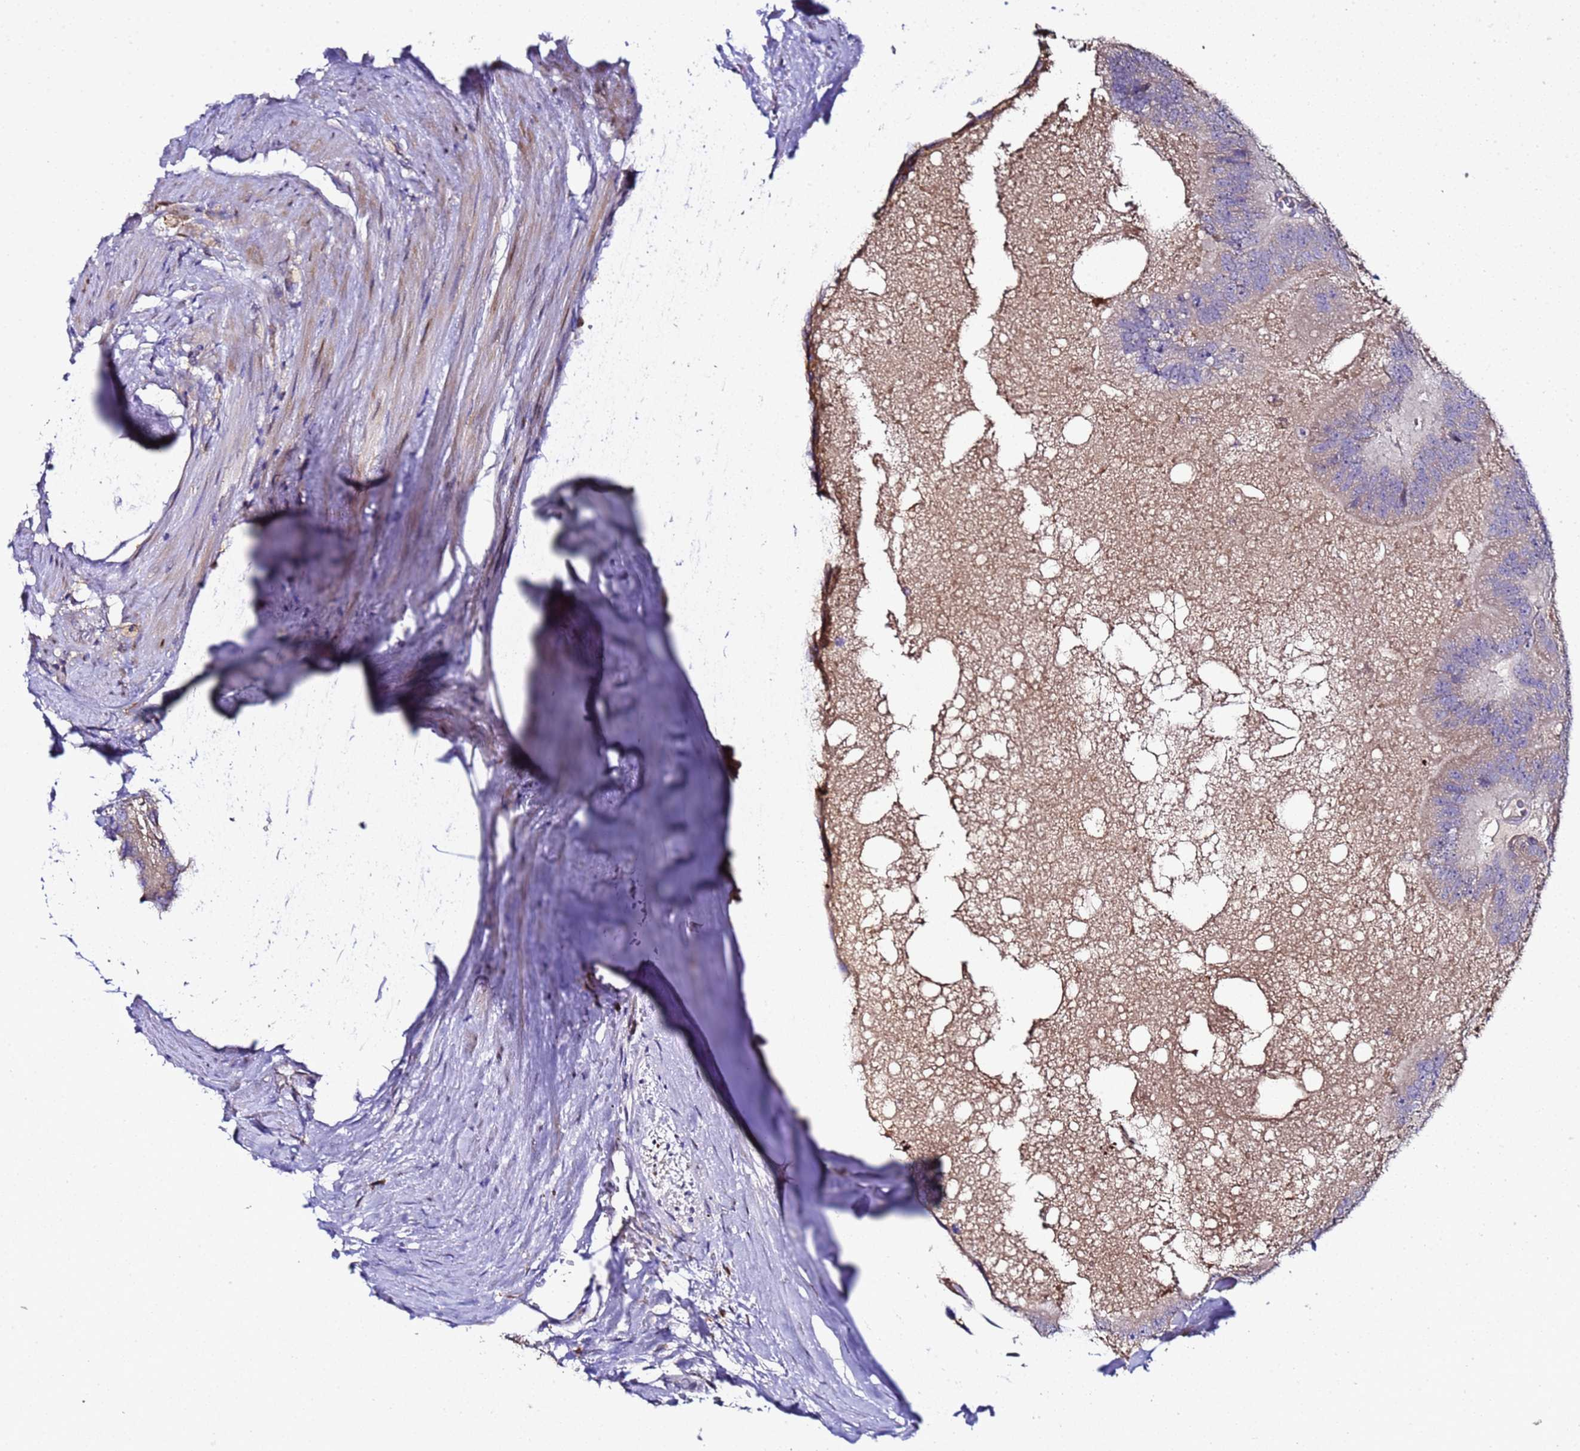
{"staining": {"intensity": "moderate", "quantity": "25%-75%", "location": "cytoplasmic/membranous"}, "tissue": "prostate cancer", "cell_type": "Tumor cells", "image_type": "cancer", "snomed": [{"axis": "morphology", "description": "Adenocarcinoma, High grade"}, {"axis": "topography", "description": "Prostate"}], "caption": "A high-resolution micrograph shows IHC staining of adenocarcinoma (high-grade) (prostate), which shows moderate cytoplasmic/membranous positivity in approximately 25%-75% of tumor cells.", "gene": "ALG3", "patient": {"sex": "male", "age": 70}}